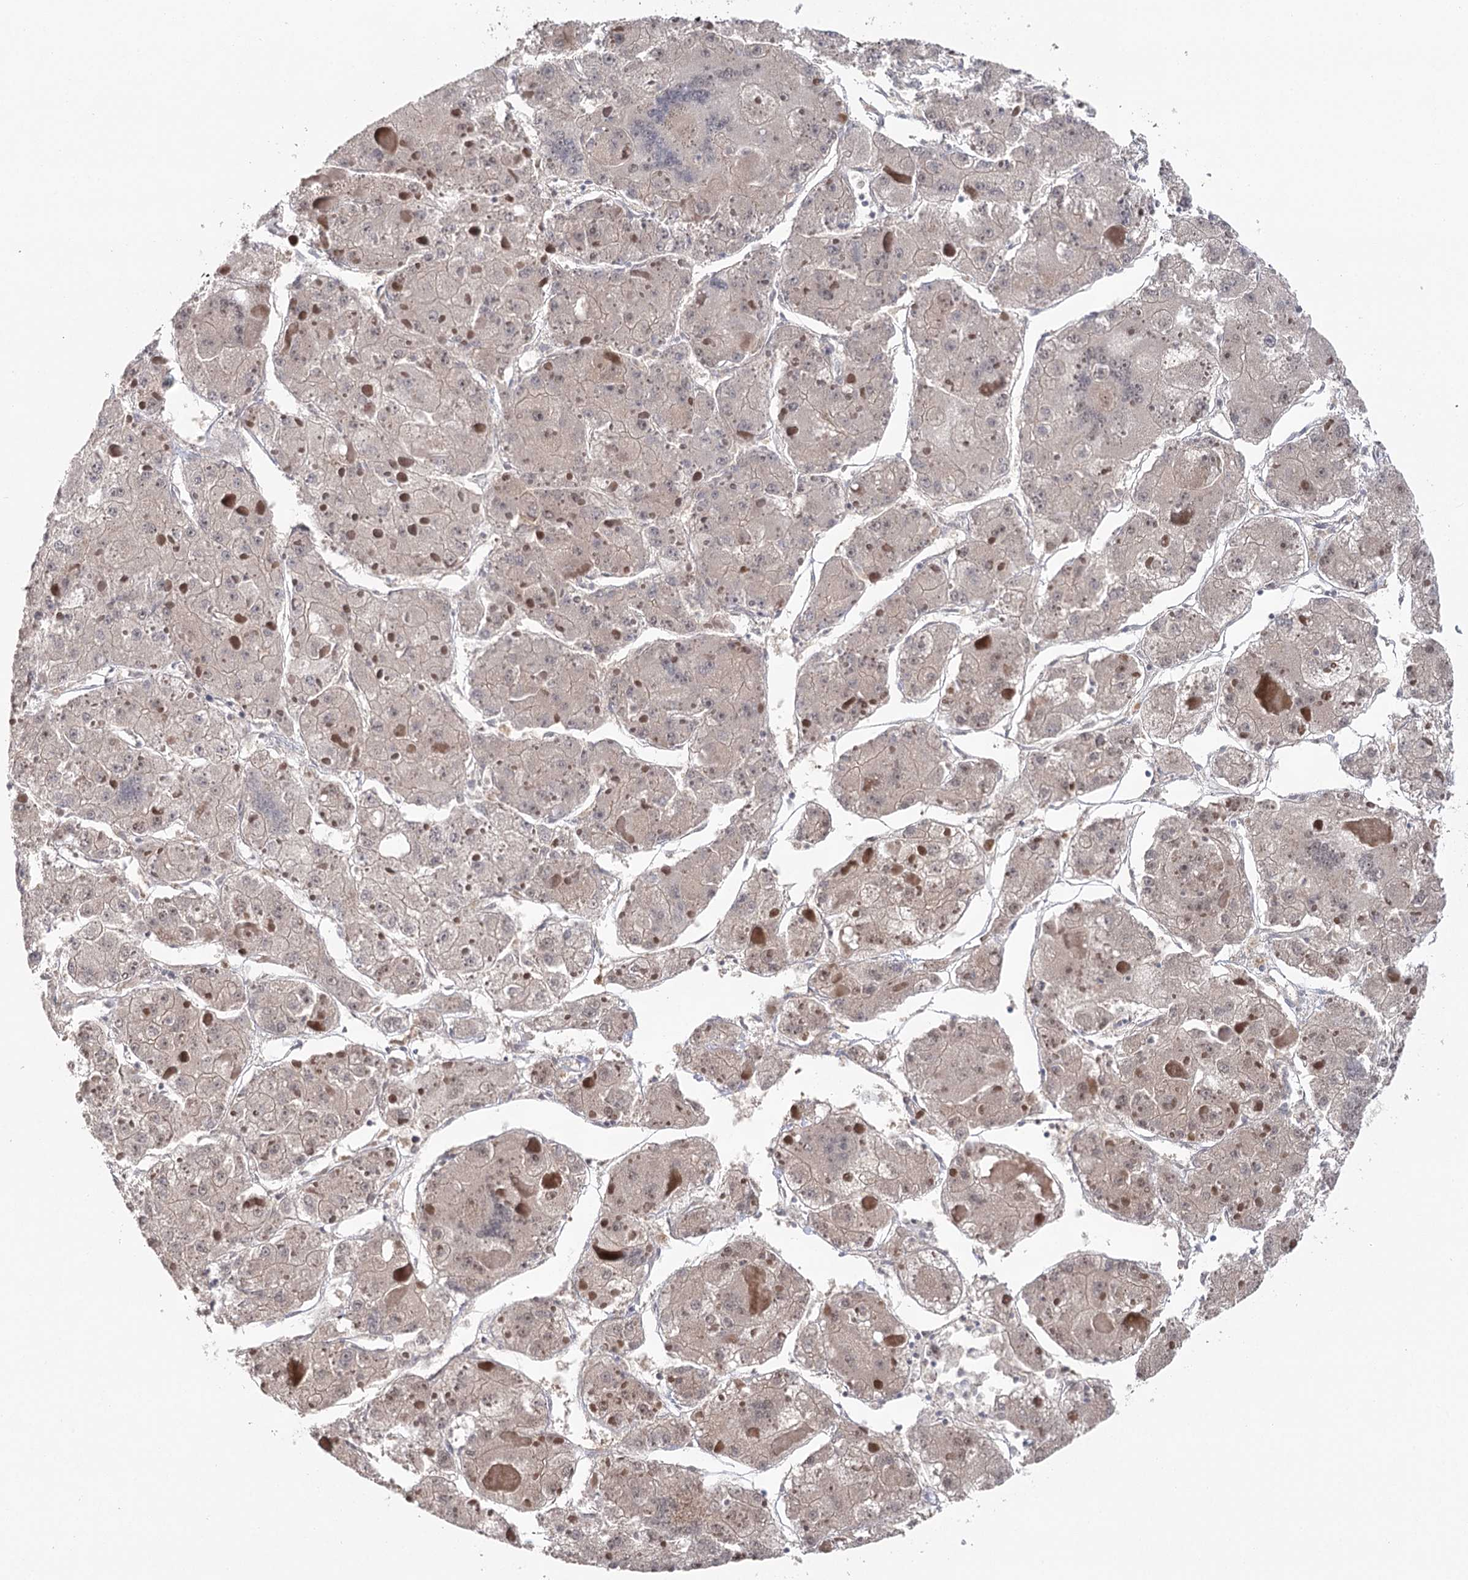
{"staining": {"intensity": "negative", "quantity": "none", "location": "none"}, "tissue": "liver cancer", "cell_type": "Tumor cells", "image_type": "cancer", "snomed": [{"axis": "morphology", "description": "Carcinoma, Hepatocellular, NOS"}, {"axis": "topography", "description": "Liver"}], "caption": "Immunohistochemistry (IHC) of liver hepatocellular carcinoma displays no staining in tumor cells.", "gene": "MAP3K13", "patient": {"sex": "female", "age": 73}}